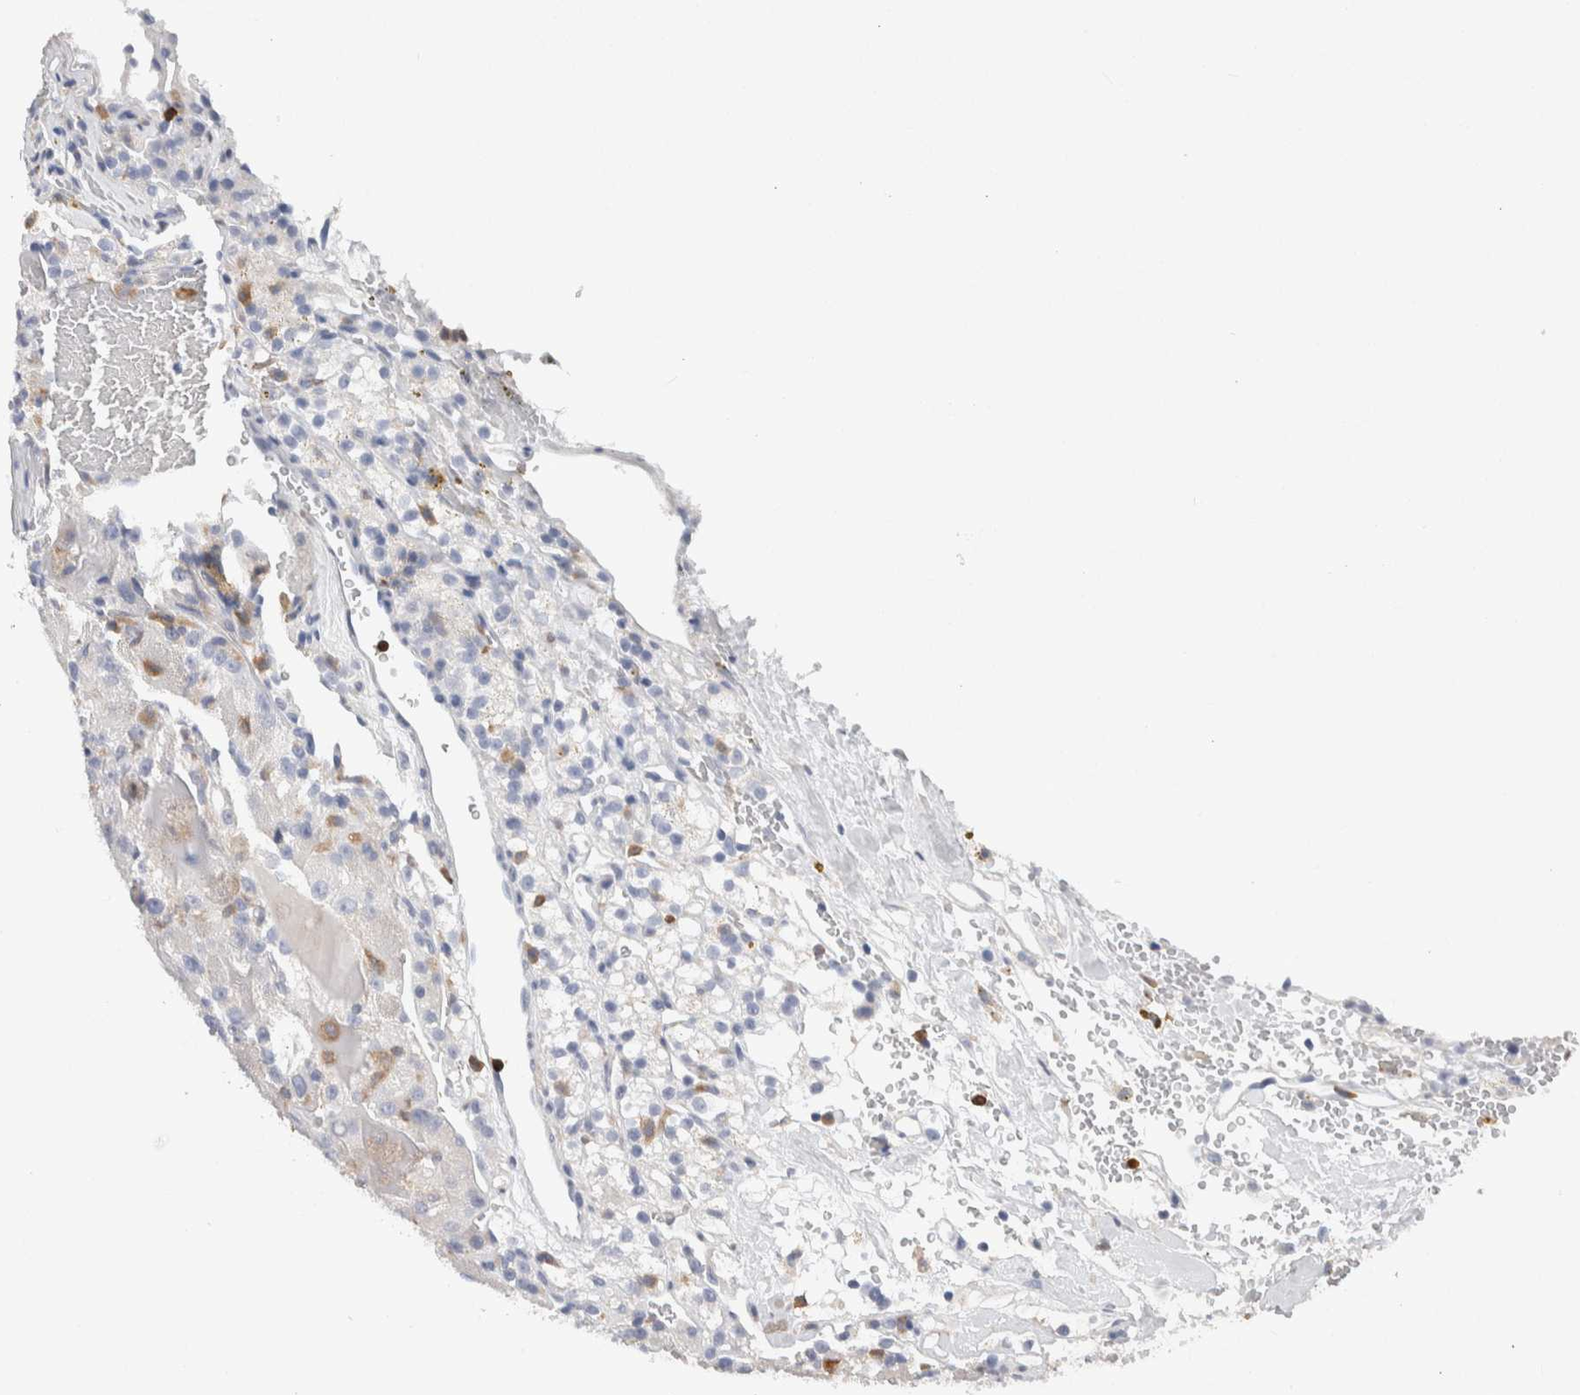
{"staining": {"intensity": "negative", "quantity": "none", "location": "none"}, "tissue": "renal cancer", "cell_type": "Tumor cells", "image_type": "cancer", "snomed": [{"axis": "morphology", "description": "Normal tissue, NOS"}, {"axis": "morphology", "description": "Adenocarcinoma, NOS"}, {"axis": "topography", "description": "Kidney"}], "caption": "This is a micrograph of IHC staining of adenocarcinoma (renal), which shows no positivity in tumor cells.", "gene": "NCF2", "patient": {"sex": "male", "age": 61}}